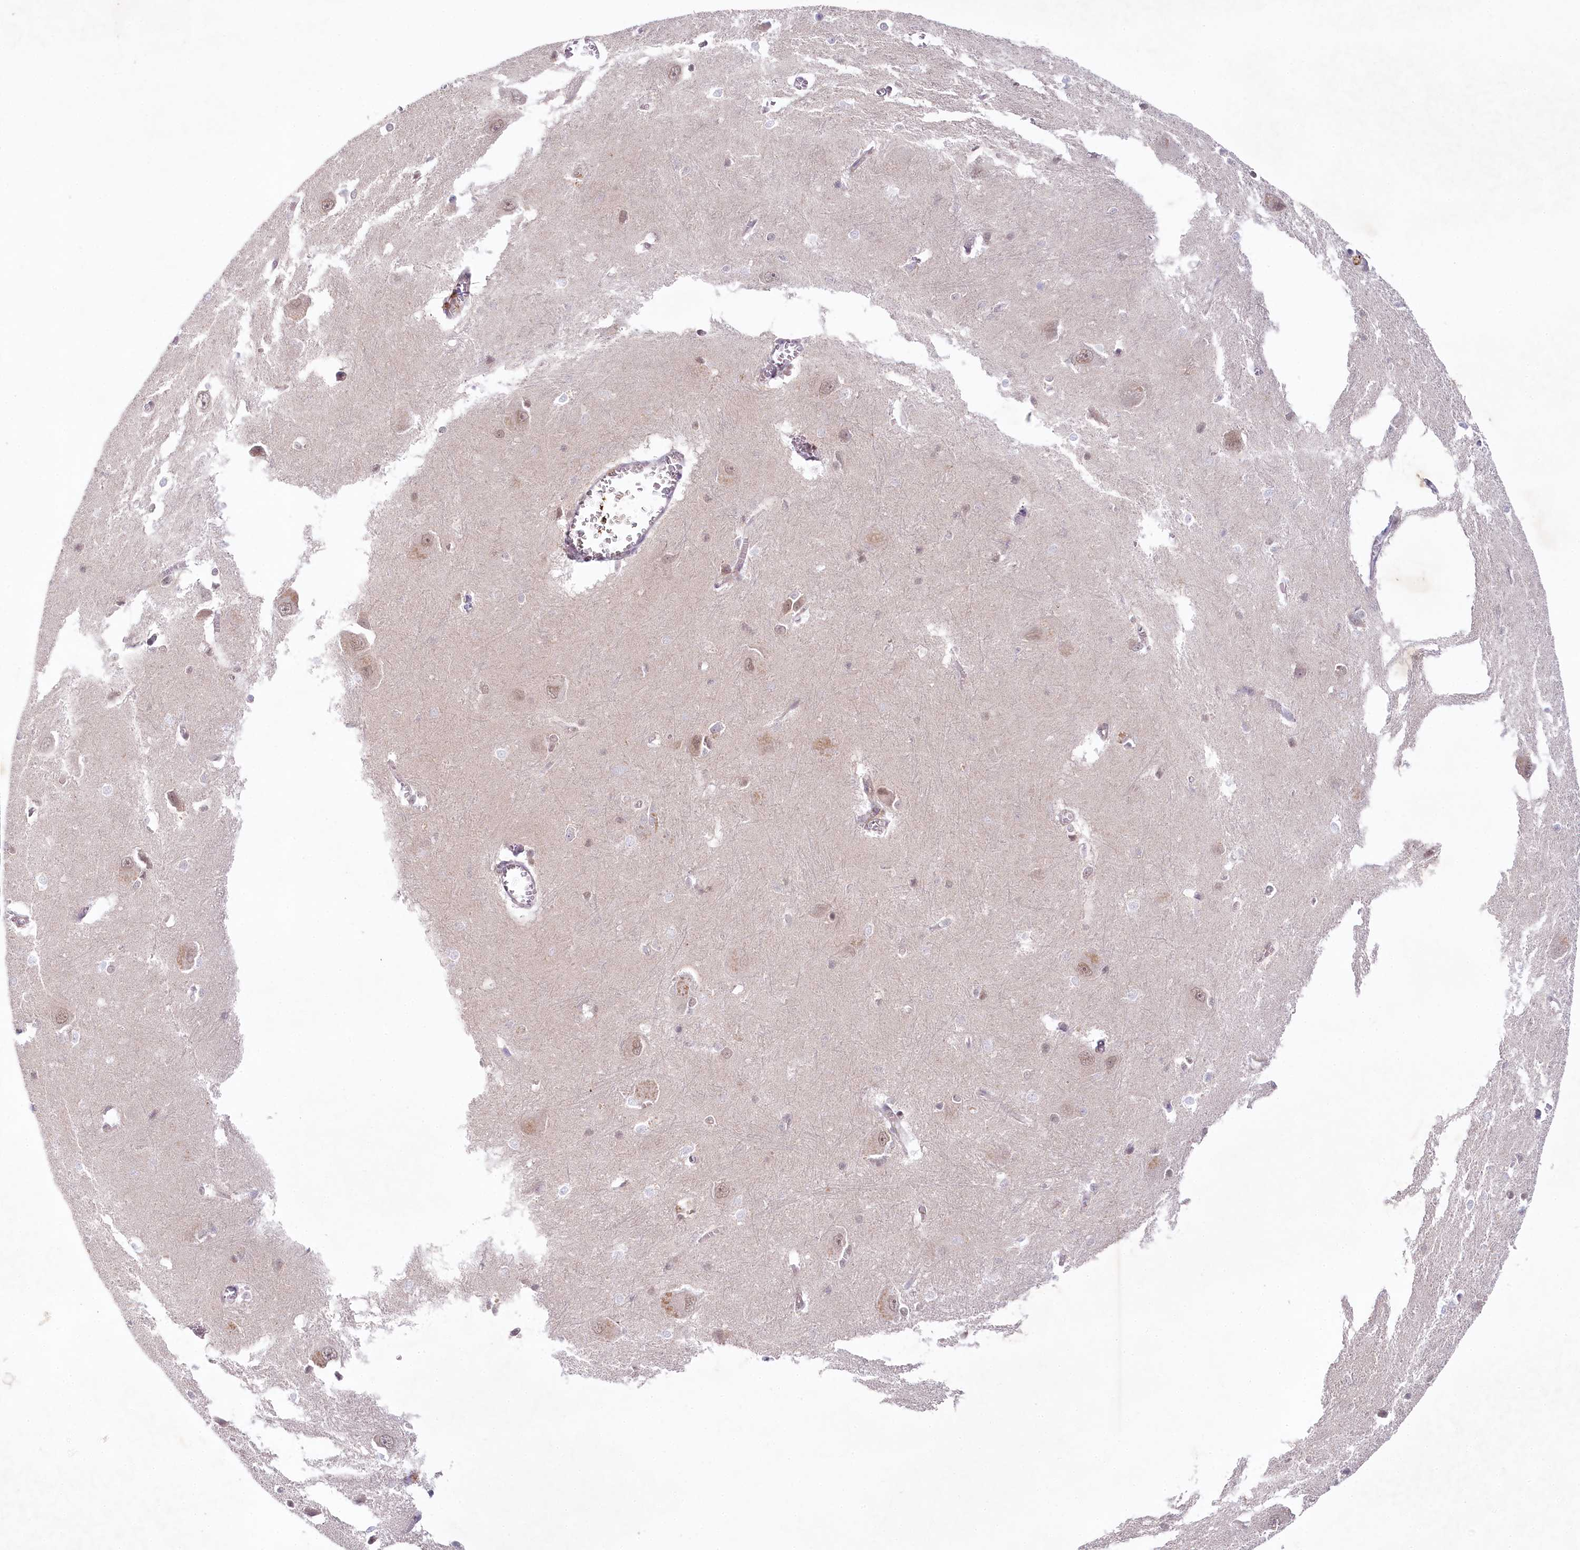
{"staining": {"intensity": "weak", "quantity": "<25%", "location": "cytoplasmic/membranous"}, "tissue": "caudate", "cell_type": "Glial cells", "image_type": "normal", "snomed": [{"axis": "morphology", "description": "Normal tissue, NOS"}, {"axis": "topography", "description": "Lateral ventricle wall"}], "caption": "Caudate was stained to show a protein in brown. There is no significant positivity in glial cells. (Immunohistochemistry (ihc), brightfield microscopy, high magnification).", "gene": "AMTN", "patient": {"sex": "male", "age": 37}}